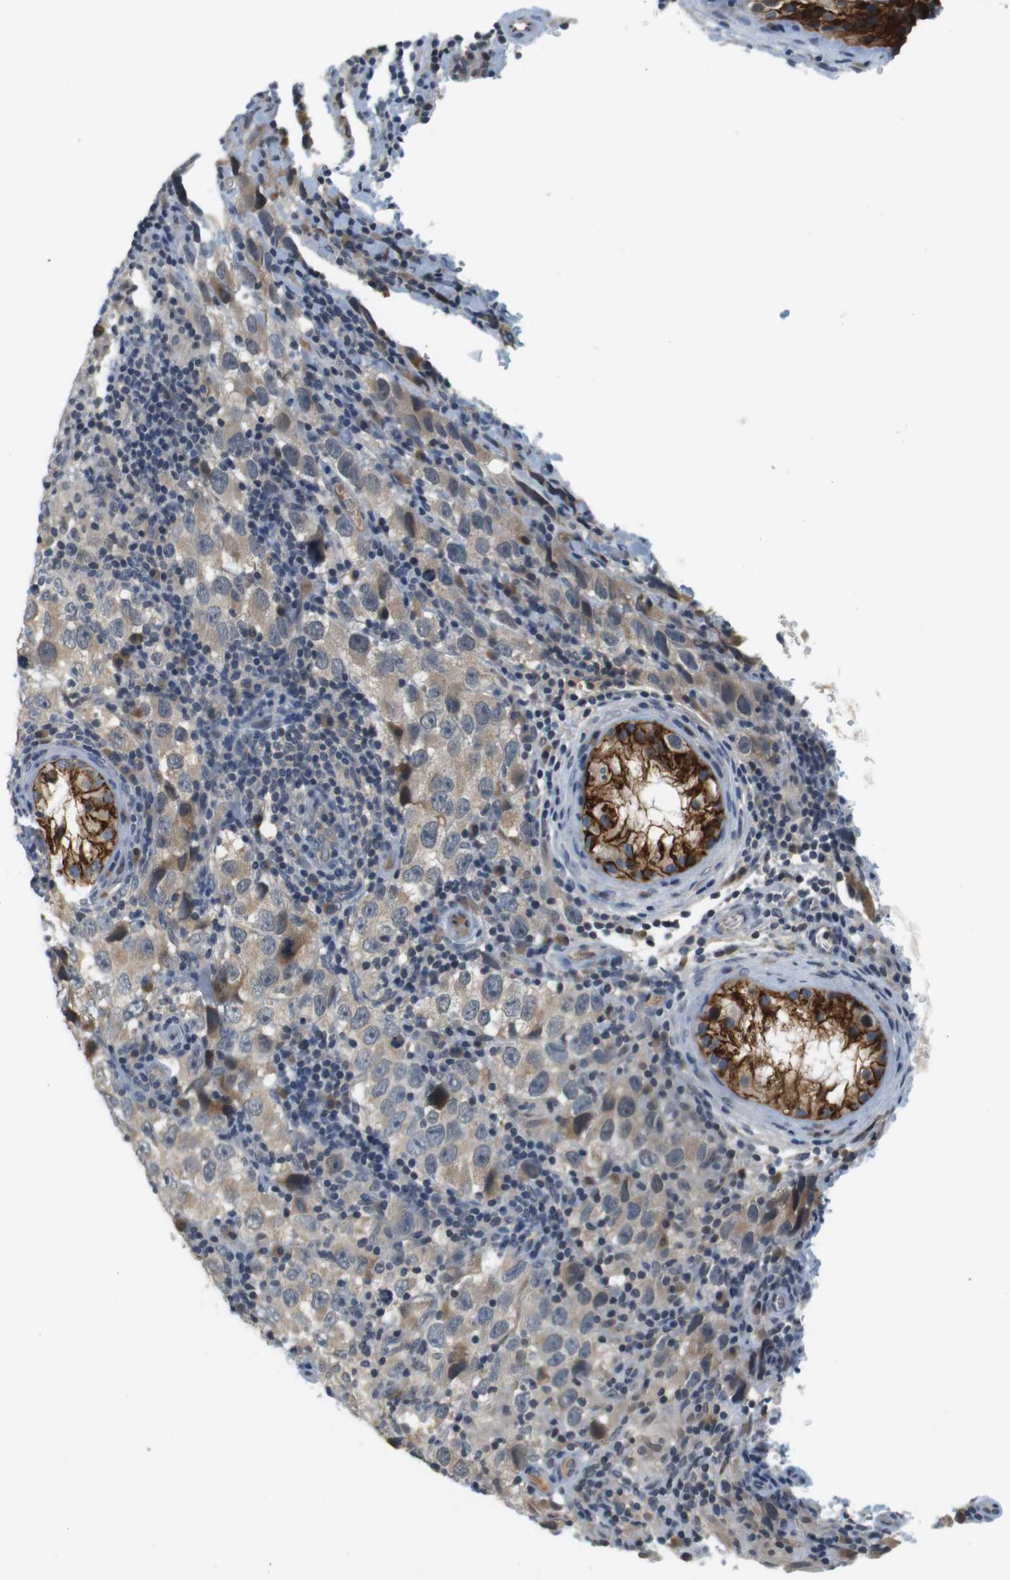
{"staining": {"intensity": "weak", "quantity": "<25%", "location": "cytoplasmic/membranous"}, "tissue": "testis cancer", "cell_type": "Tumor cells", "image_type": "cancer", "snomed": [{"axis": "morphology", "description": "Carcinoma, Embryonal, NOS"}, {"axis": "topography", "description": "Testis"}], "caption": "The photomicrograph exhibits no significant positivity in tumor cells of testis embryonal carcinoma.", "gene": "WNT7A", "patient": {"sex": "male", "age": 21}}